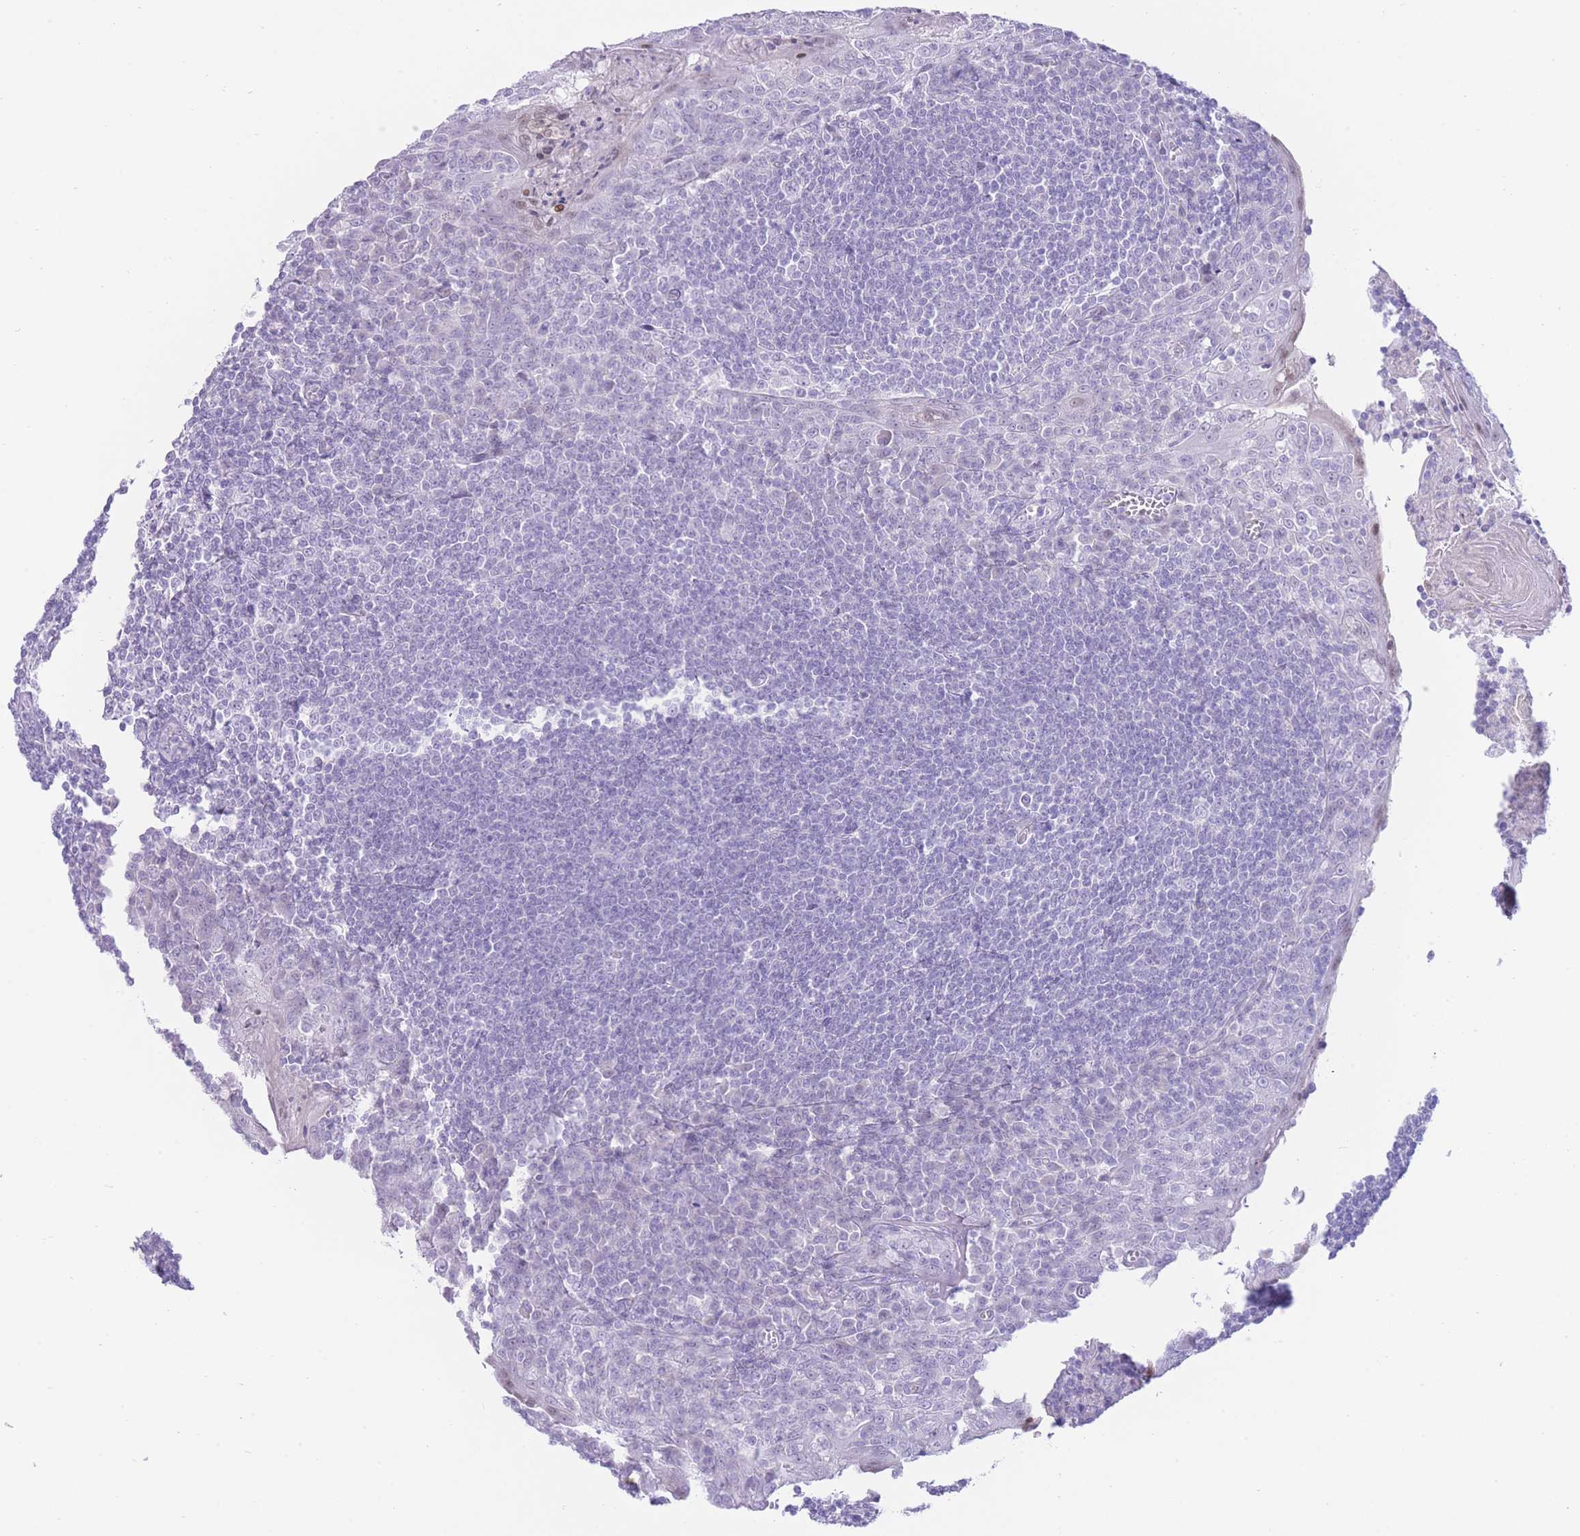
{"staining": {"intensity": "negative", "quantity": "none", "location": "none"}, "tissue": "tonsil", "cell_type": "Germinal center cells", "image_type": "normal", "snomed": [{"axis": "morphology", "description": "Normal tissue, NOS"}, {"axis": "topography", "description": "Tonsil"}], "caption": "Human tonsil stained for a protein using IHC reveals no expression in germinal center cells.", "gene": "ZNF212", "patient": {"sex": "male", "age": 27}}